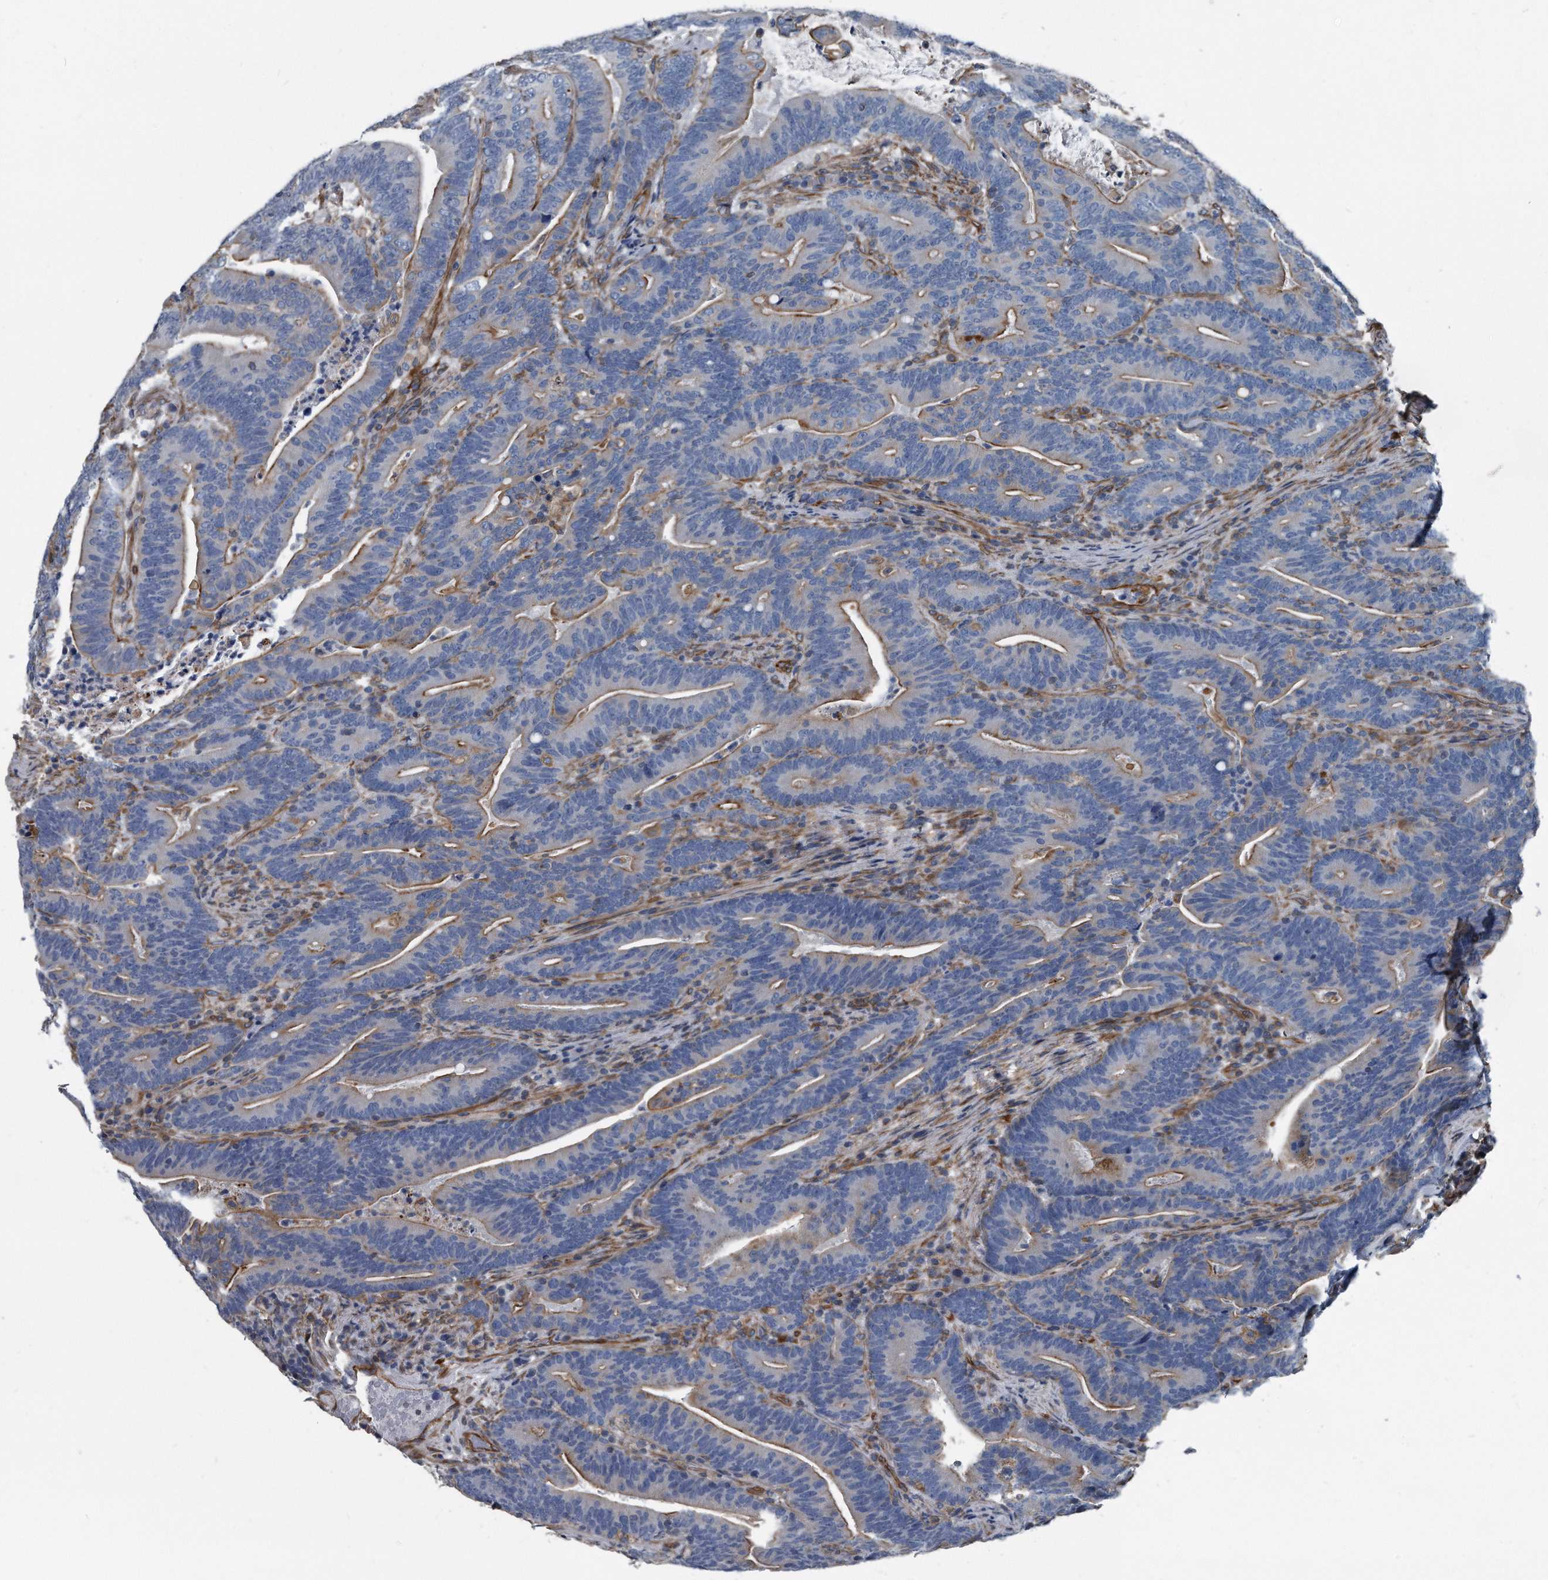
{"staining": {"intensity": "moderate", "quantity": "25%-75%", "location": "cytoplasmic/membranous"}, "tissue": "colorectal cancer", "cell_type": "Tumor cells", "image_type": "cancer", "snomed": [{"axis": "morphology", "description": "Adenocarcinoma, NOS"}, {"axis": "topography", "description": "Colon"}], "caption": "Human adenocarcinoma (colorectal) stained with a brown dye exhibits moderate cytoplasmic/membranous positive staining in about 25%-75% of tumor cells.", "gene": "PLEC", "patient": {"sex": "female", "age": 66}}